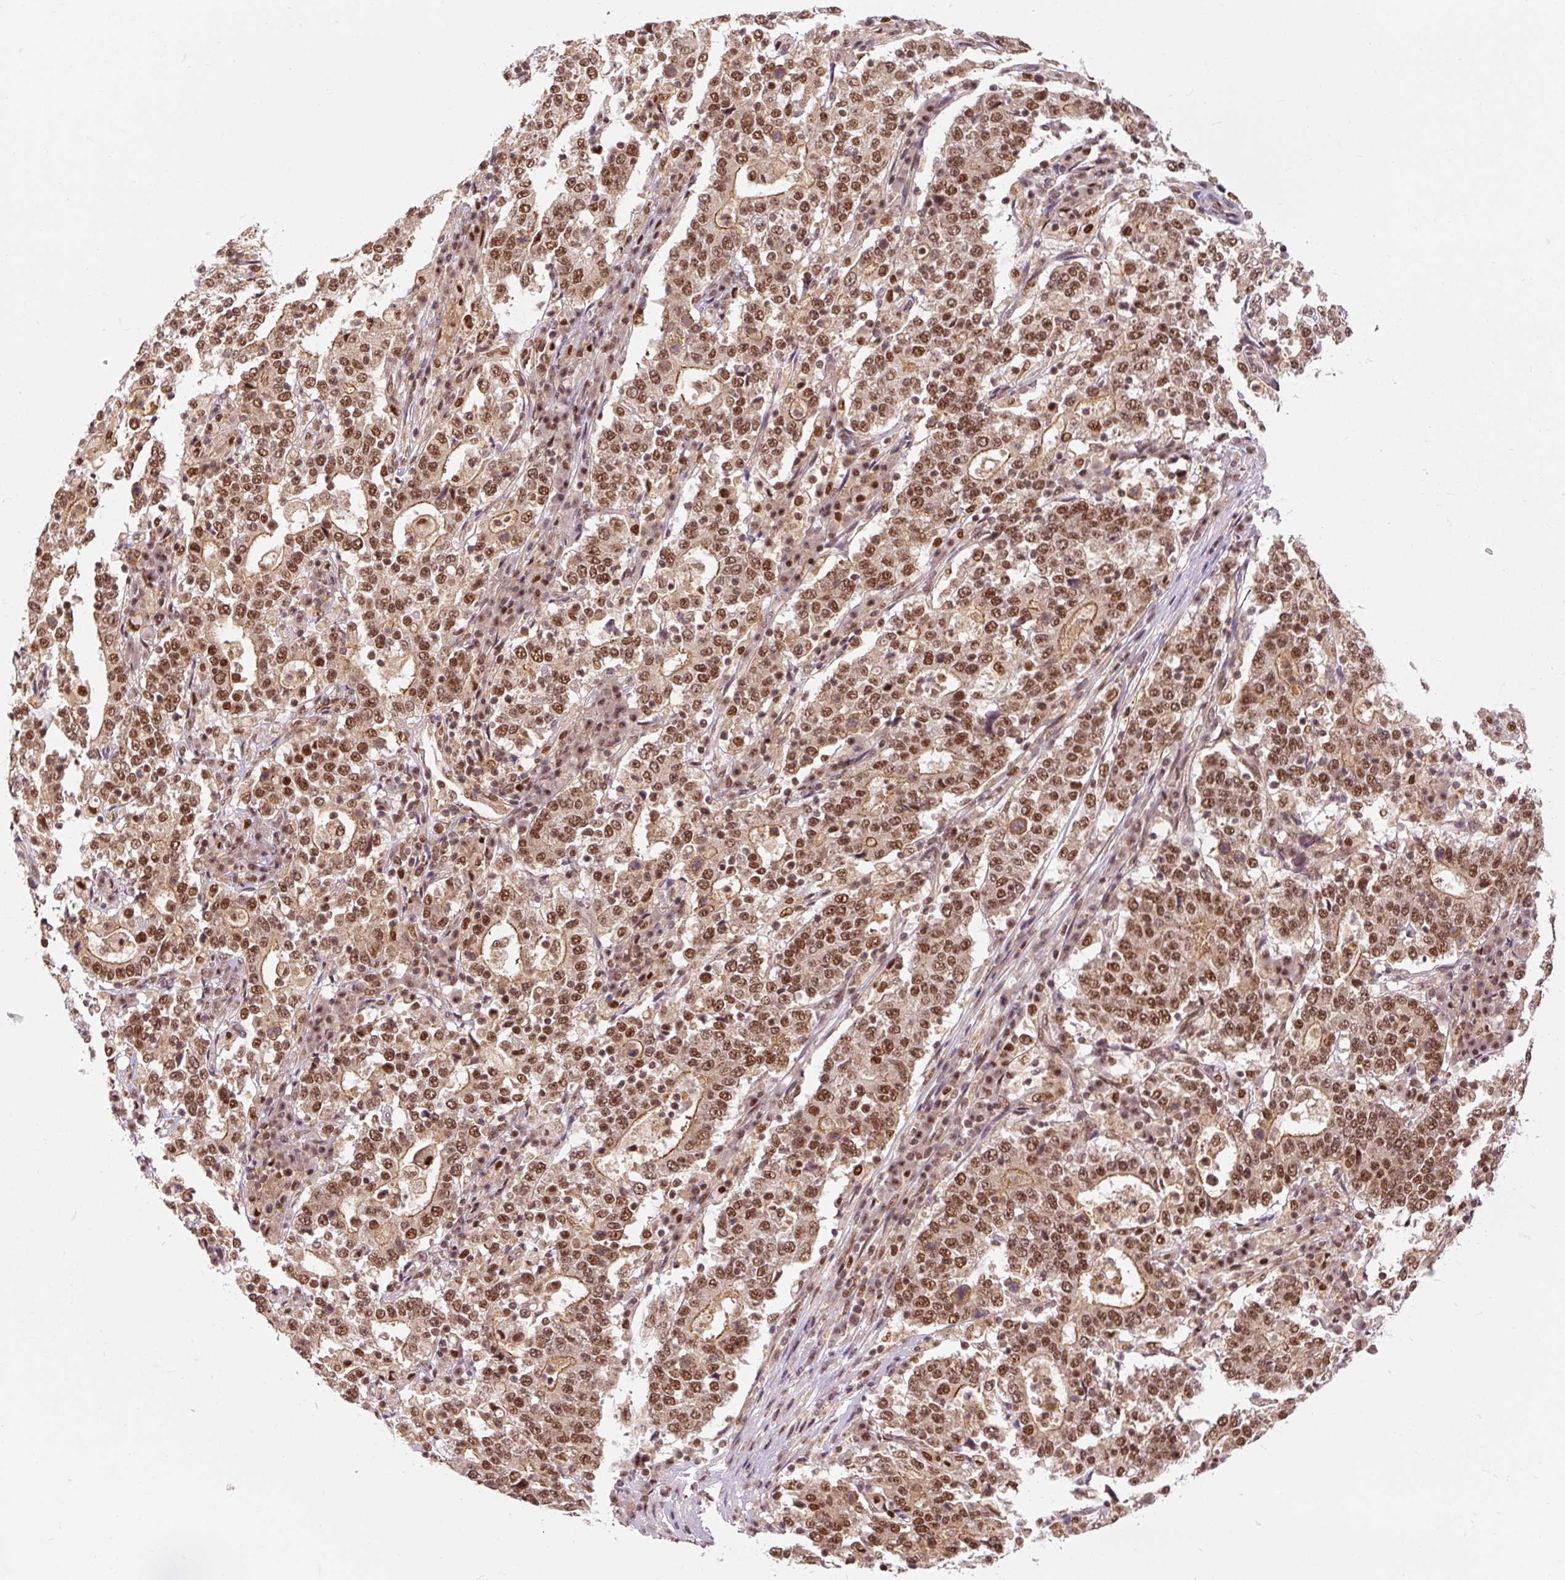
{"staining": {"intensity": "moderate", "quantity": ">75%", "location": "cytoplasmic/membranous,nuclear"}, "tissue": "stomach cancer", "cell_type": "Tumor cells", "image_type": "cancer", "snomed": [{"axis": "morphology", "description": "Adenocarcinoma, NOS"}, {"axis": "topography", "description": "Stomach"}], "caption": "Immunohistochemistry staining of stomach cancer, which demonstrates medium levels of moderate cytoplasmic/membranous and nuclear expression in about >75% of tumor cells indicating moderate cytoplasmic/membranous and nuclear protein positivity. The staining was performed using DAB (brown) for protein detection and nuclei were counterstained in hematoxylin (blue).", "gene": "CSTF1", "patient": {"sex": "male", "age": 59}}